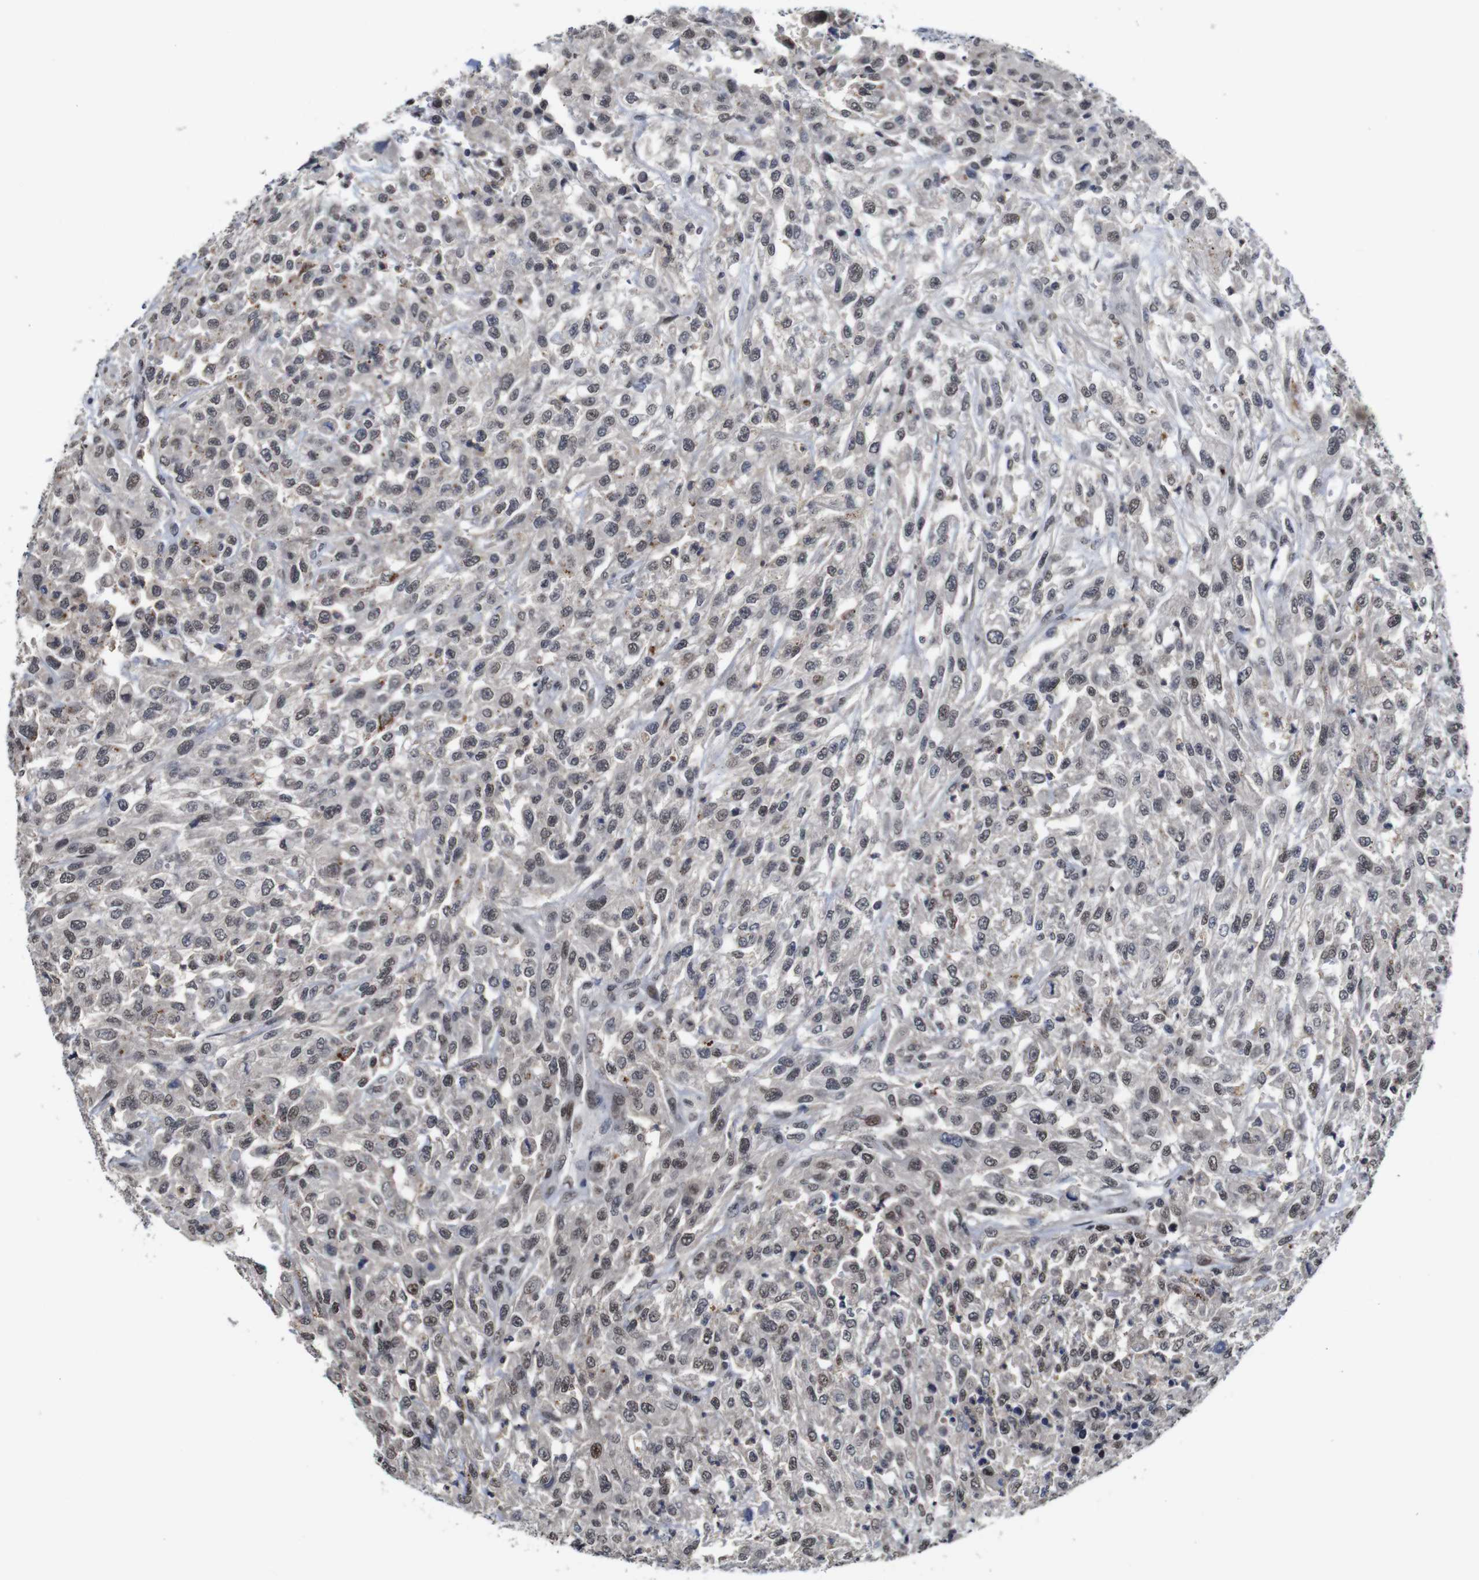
{"staining": {"intensity": "weak", "quantity": ">75%", "location": "nuclear"}, "tissue": "urothelial cancer", "cell_type": "Tumor cells", "image_type": "cancer", "snomed": [{"axis": "morphology", "description": "Urothelial carcinoma, High grade"}, {"axis": "topography", "description": "Urinary bladder"}], "caption": "Weak nuclear staining is identified in approximately >75% of tumor cells in urothelial carcinoma (high-grade).", "gene": "NTRK3", "patient": {"sex": "male", "age": 46}}